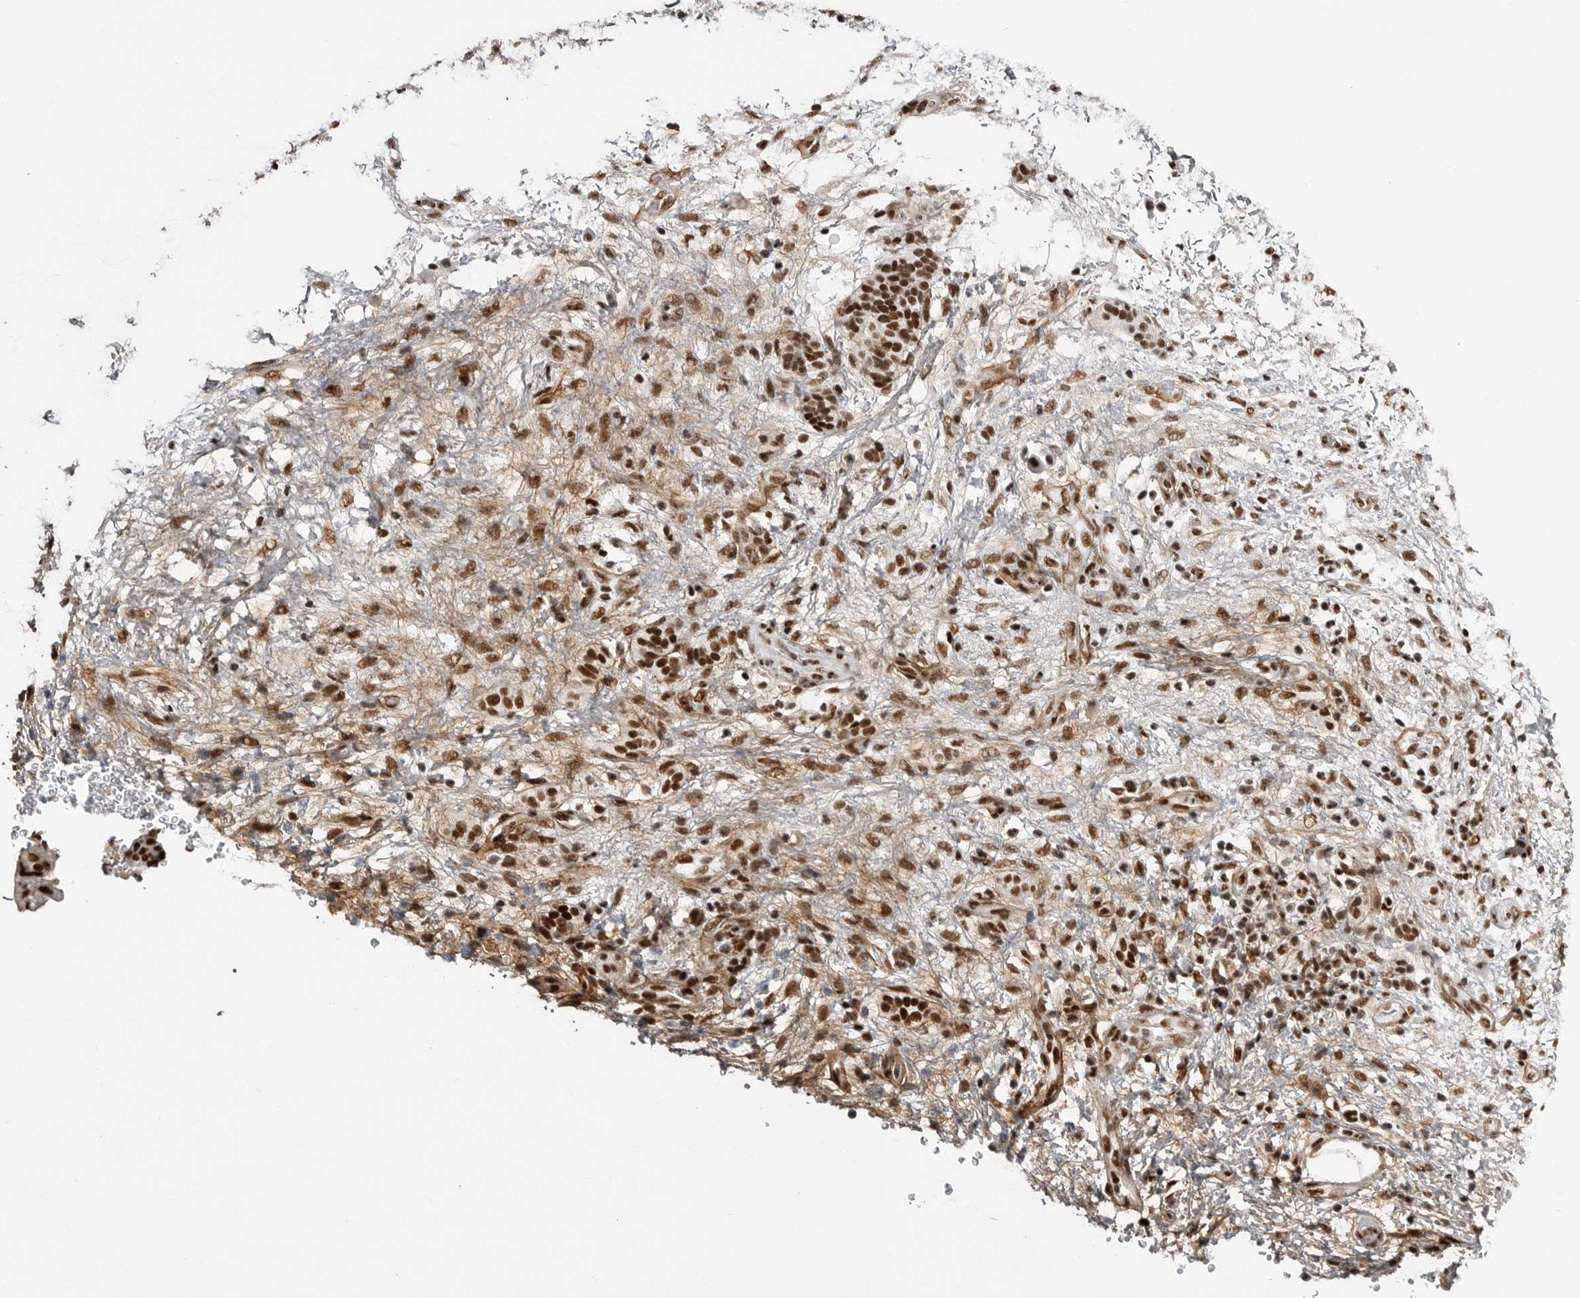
{"staining": {"intensity": "strong", "quantity": ">75%", "location": "nuclear"}, "tissue": "pancreatic cancer", "cell_type": "Tumor cells", "image_type": "cancer", "snomed": [{"axis": "morphology", "description": "Adenocarcinoma, NOS"}, {"axis": "topography", "description": "Pancreas"}], "caption": "Strong nuclear staining for a protein is identified in about >75% of tumor cells of adenocarcinoma (pancreatic) using immunohistochemistry.", "gene": "PPP1R8", "patient": {"sex": "female", "age": 78}}